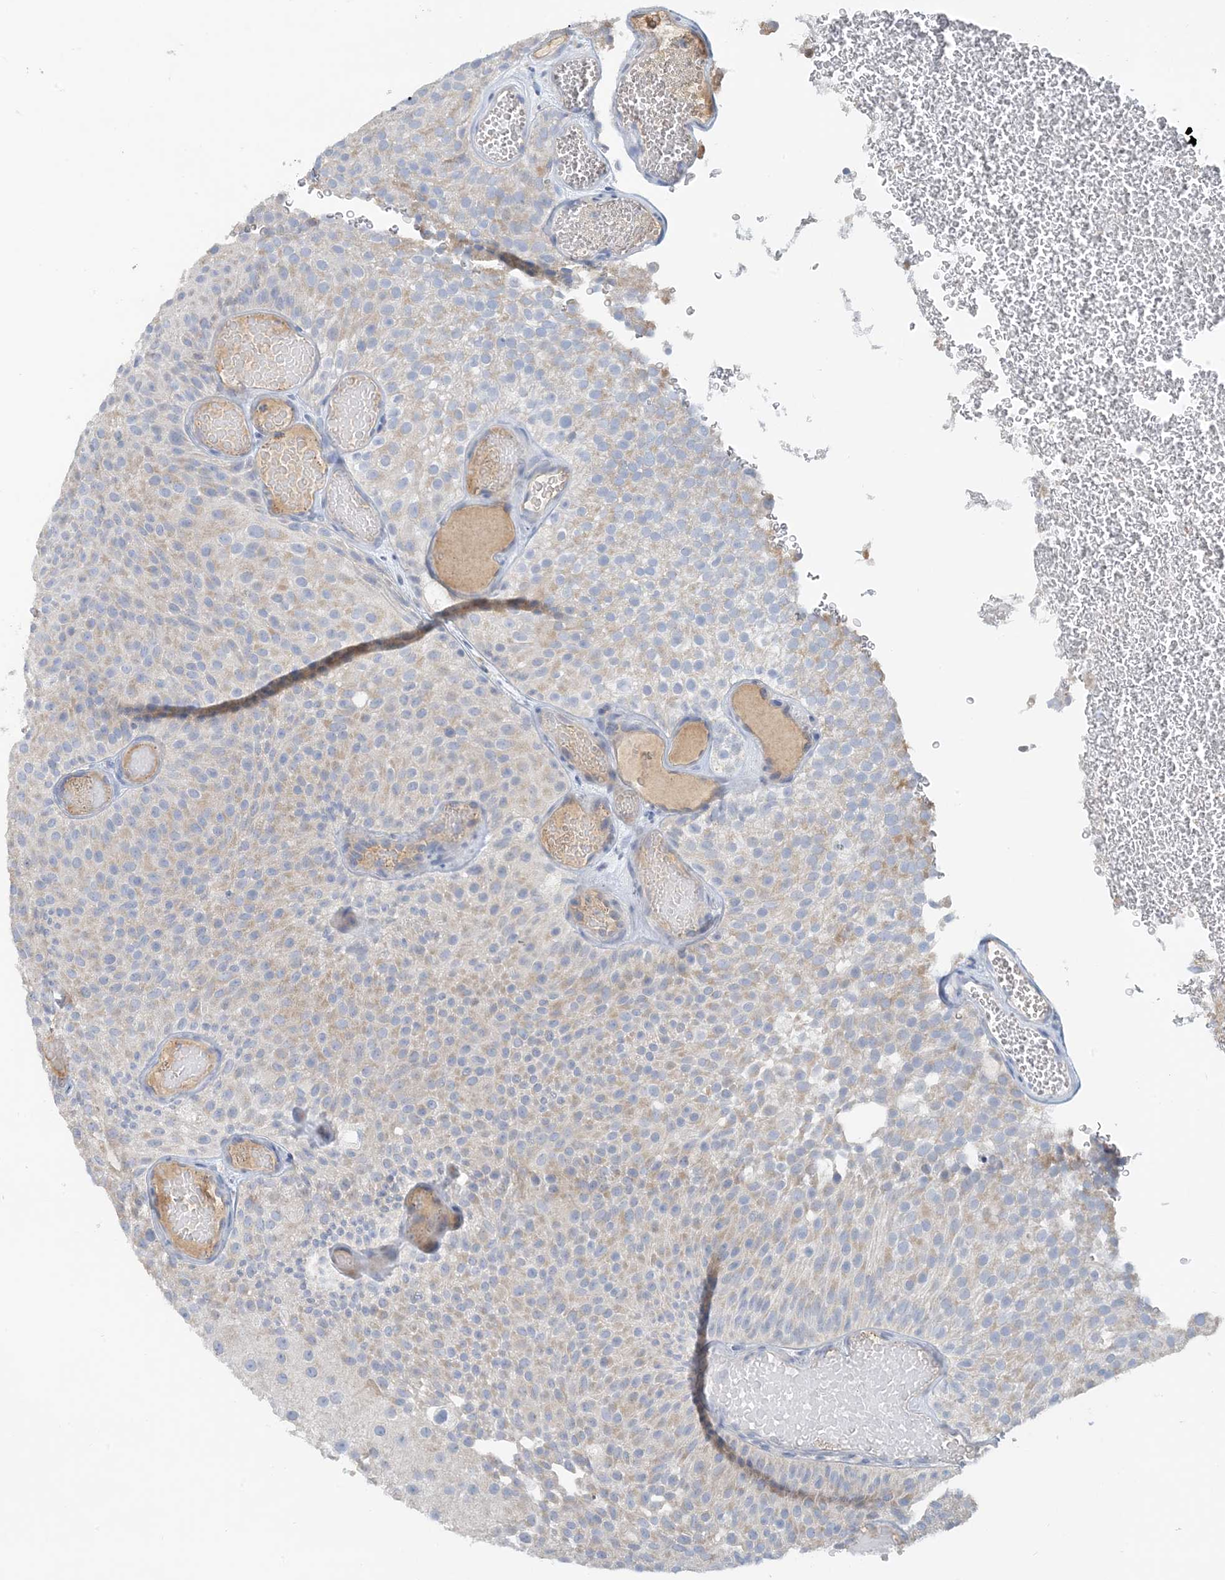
{"staining": {"intensity": "weak", "quantity": "25%-75%", "location": "cytoplasmic/membranous"}, "tissue": "urothelial cancer", "cell_type": "Tumor cells", "image_type": "cancer", "snomed": [{"axis": "morphology", "description": "Urothelial carcinoma, Low grade"}, {"axis": "topography", "description": "Urinary bladder"}], "caption": "Immunohistochemistry (IHC) of low-grade urothelial carcinoma displays low levels of weak cytoplasmic/membranous expression in about 25%-75% of tumor cells. The protein is shown in brown color, while the nuclei are stained blue.", "gene": "CTRL", "patient": {"sex": "male", "age": 78}}